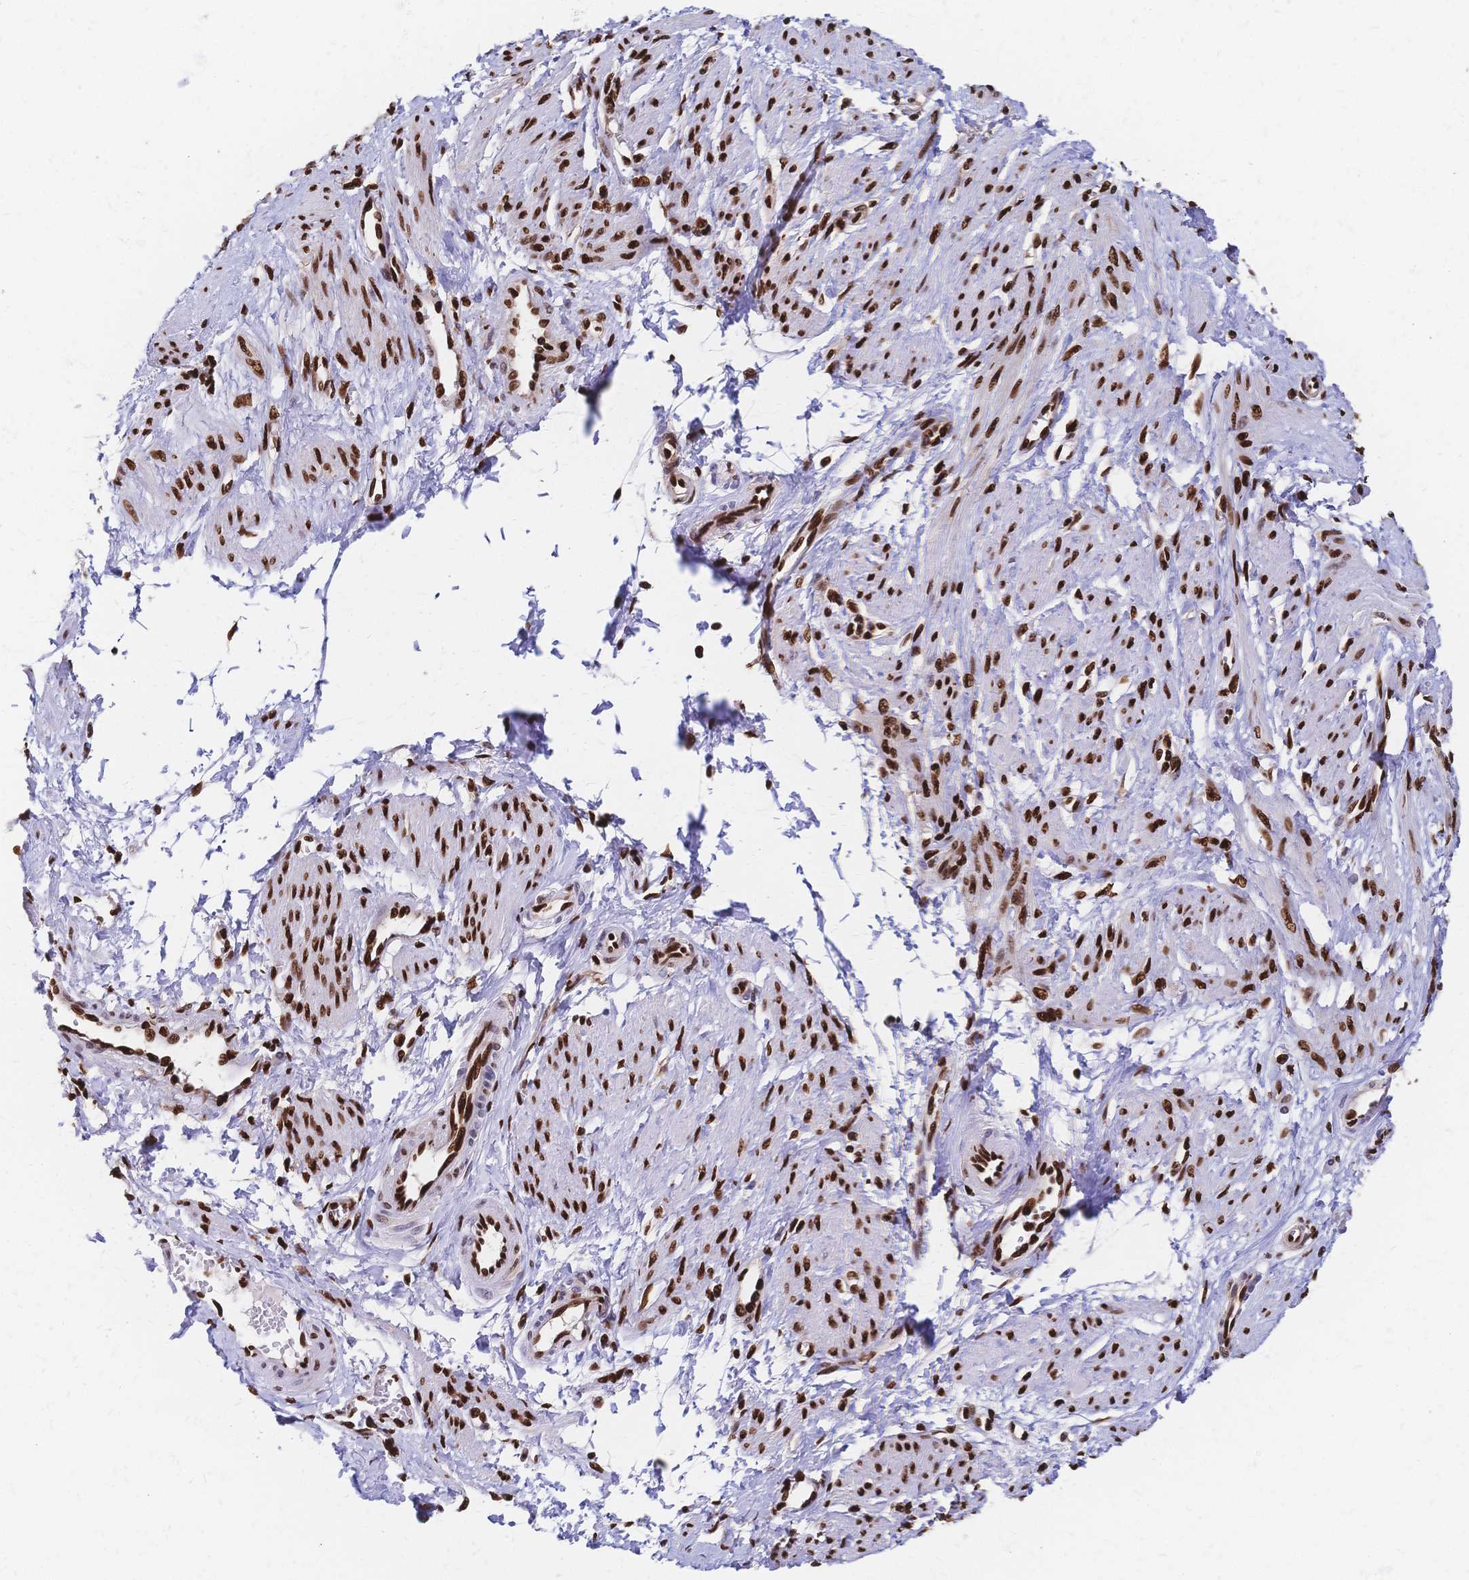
{"staining": {"intensity": "strong", "quantity": ">75%", "location": "nuclear"}, "tissue": "smooth muscle", "cell_type": "Smooth muscle cells", "image_type": "normal", "snomed": [{"axis": "morphology", "description": "Normal tissue, NOS"}, {"axis": "topography", "description": "Smooth muscle"}, {"axis": "topography", "description": "Uterus"}], "caption": "Protein analysis of benign smooth muscle reveals strong nuclear staining in approximately >75% of smooth muscle cells.", "gene": "HDGF", "patient": {"sex": "female", "age": 39}}